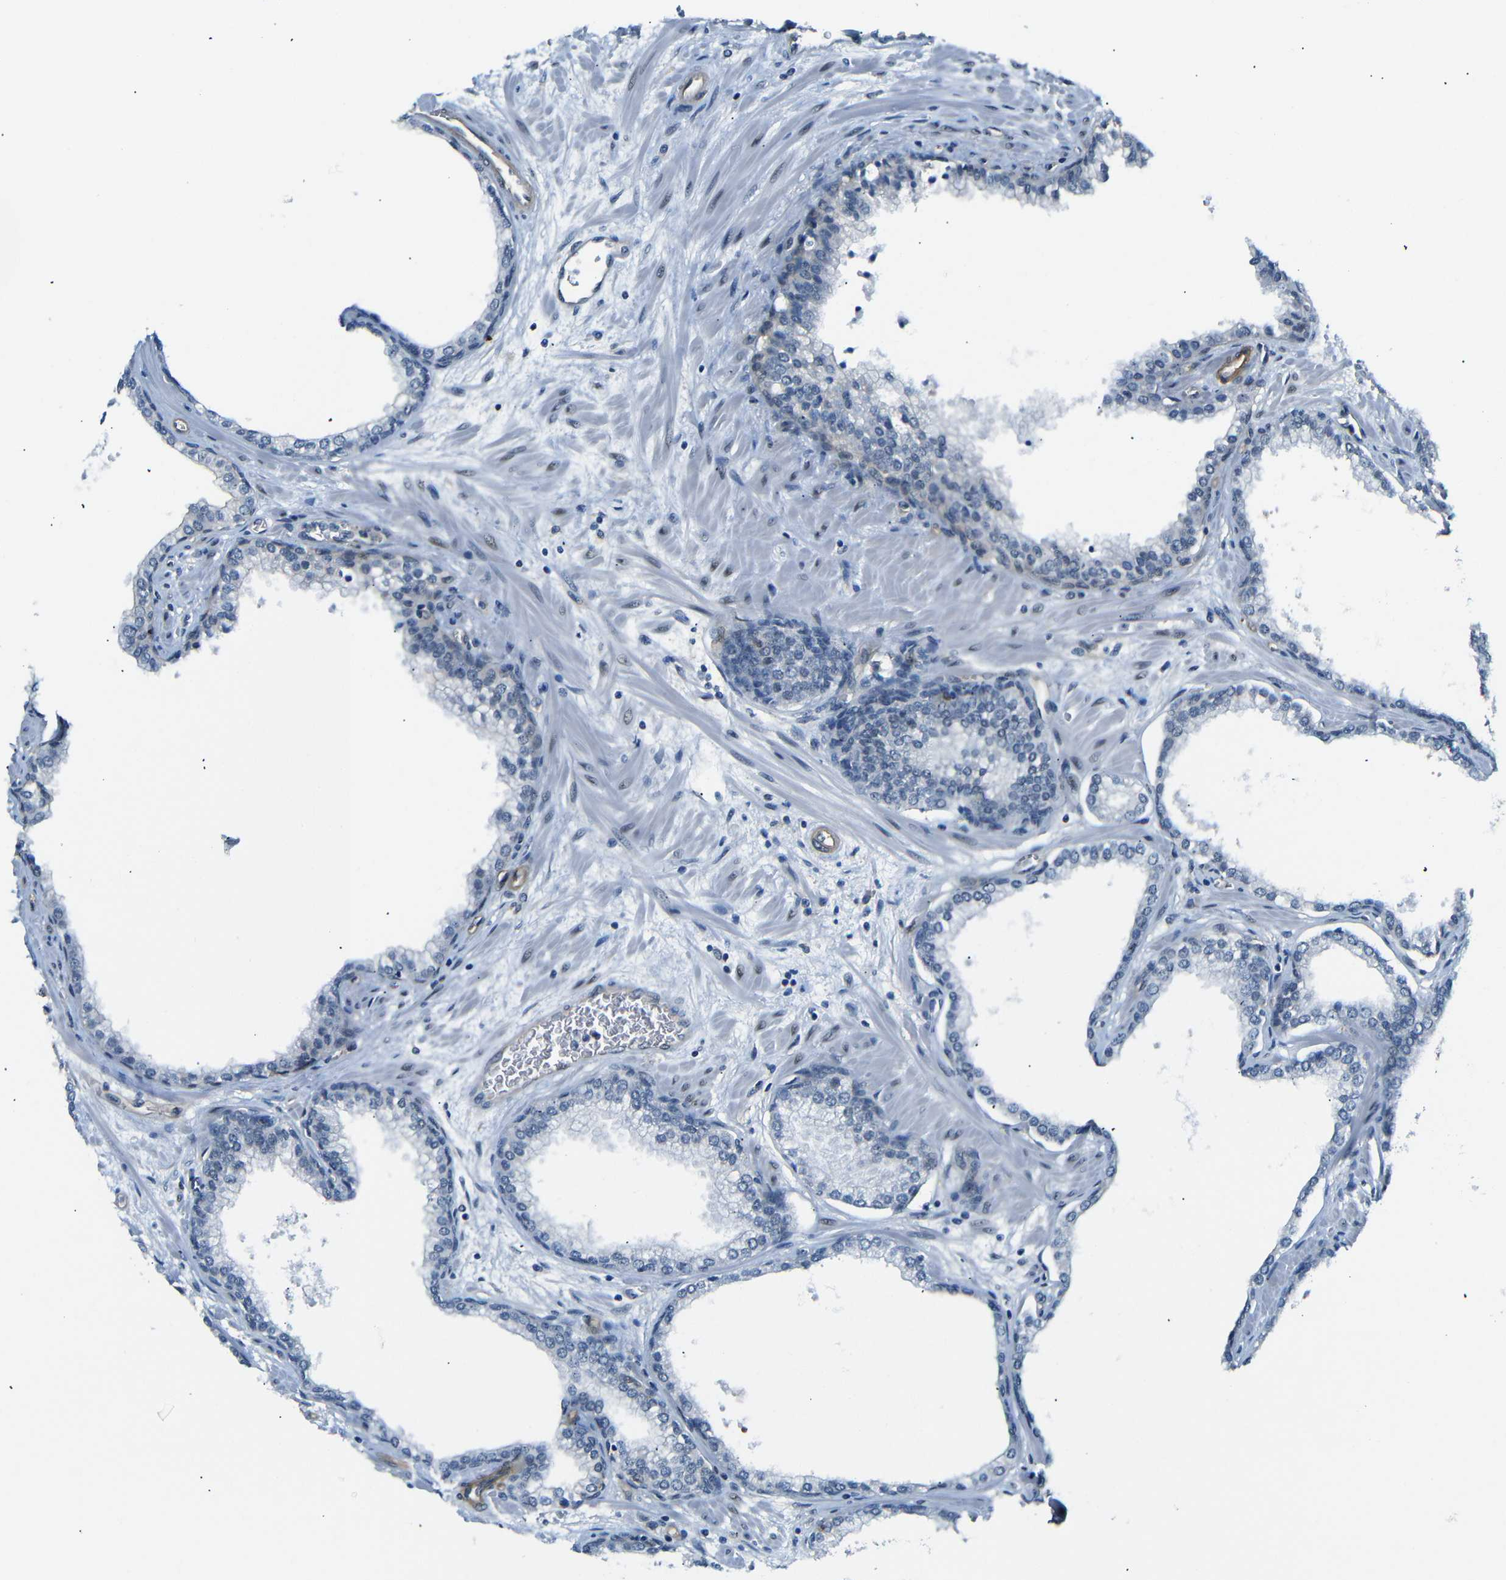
{"staining": {"intensity": "moderate", "quantity": "<25%", "location": "nuclear"}, "tissue": "prostate", "cell_type": "Glandular cells", "image_type": "normal", "snomed": [{"axis": "morphology", "description": "Normal tissue, NOS"}, {"axis": "morphology", "description": "Urothelial carcinoma, Low grade"}, {"axis": "topography", "description": "Urinary bladder"}, {"axis": "topography", "description": "Prostate"}], "caption": "Prostate stained for a protein (brown) exhibits moderate nuclear positive expression in about <25% of glandular cells.", "gene": "PARN", "patient": {"sex": "male", "age": 60}}